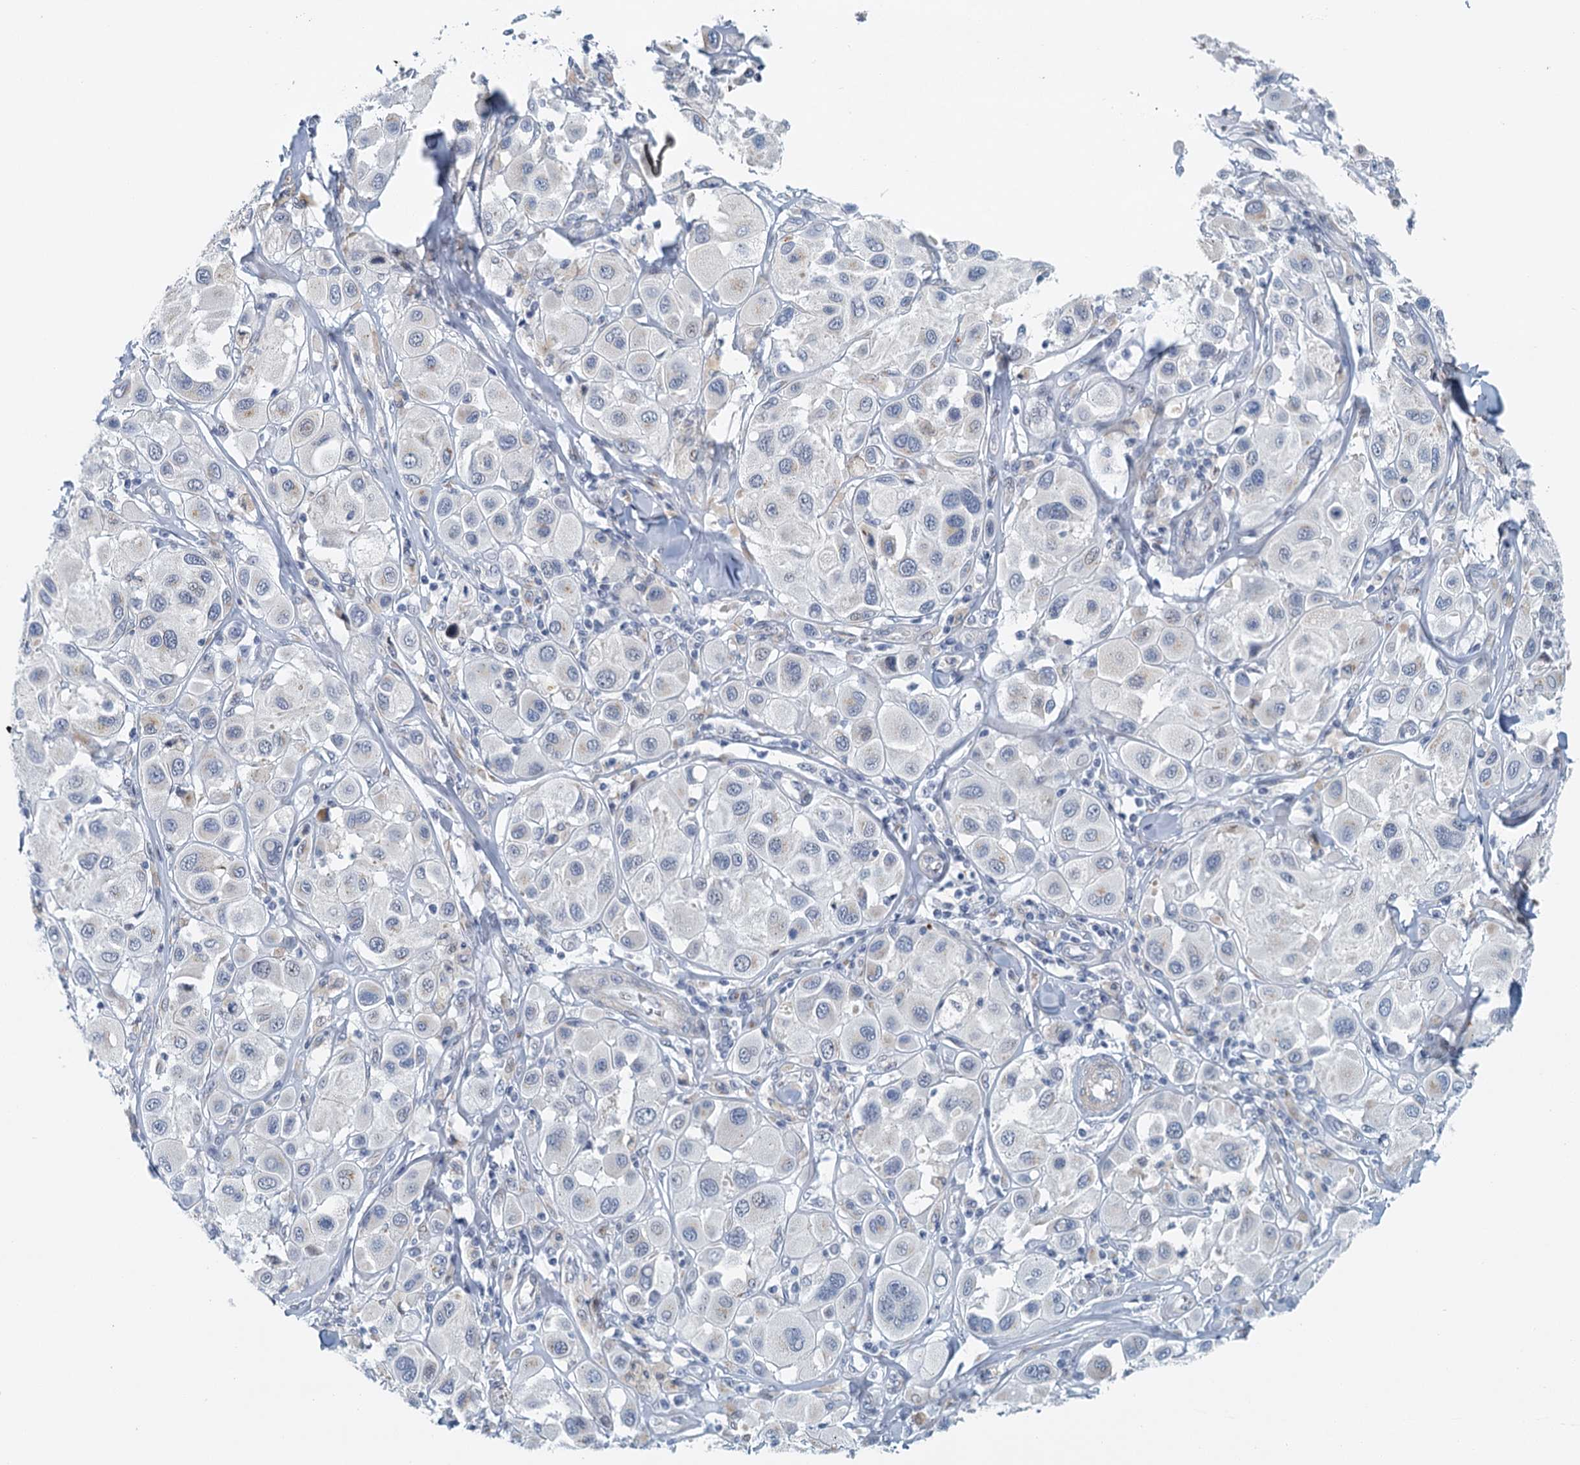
{"staining": {"intensity": "negative", "quantity": "none", "location": "none"}, "tissue": "melanoma", "cell_type": "Tumor cells", "image_type": "cancer", "snomed": [{"axis": "morphology", "description": "Malignant melanoma, Metastatic site"}, {"axis": "topography", "description": "Skin"}], "caption": "Tumor cells show no significant expression in melanoma.", "gene": "ZNF527", "patient": {"sex": "male", "age": 41}}